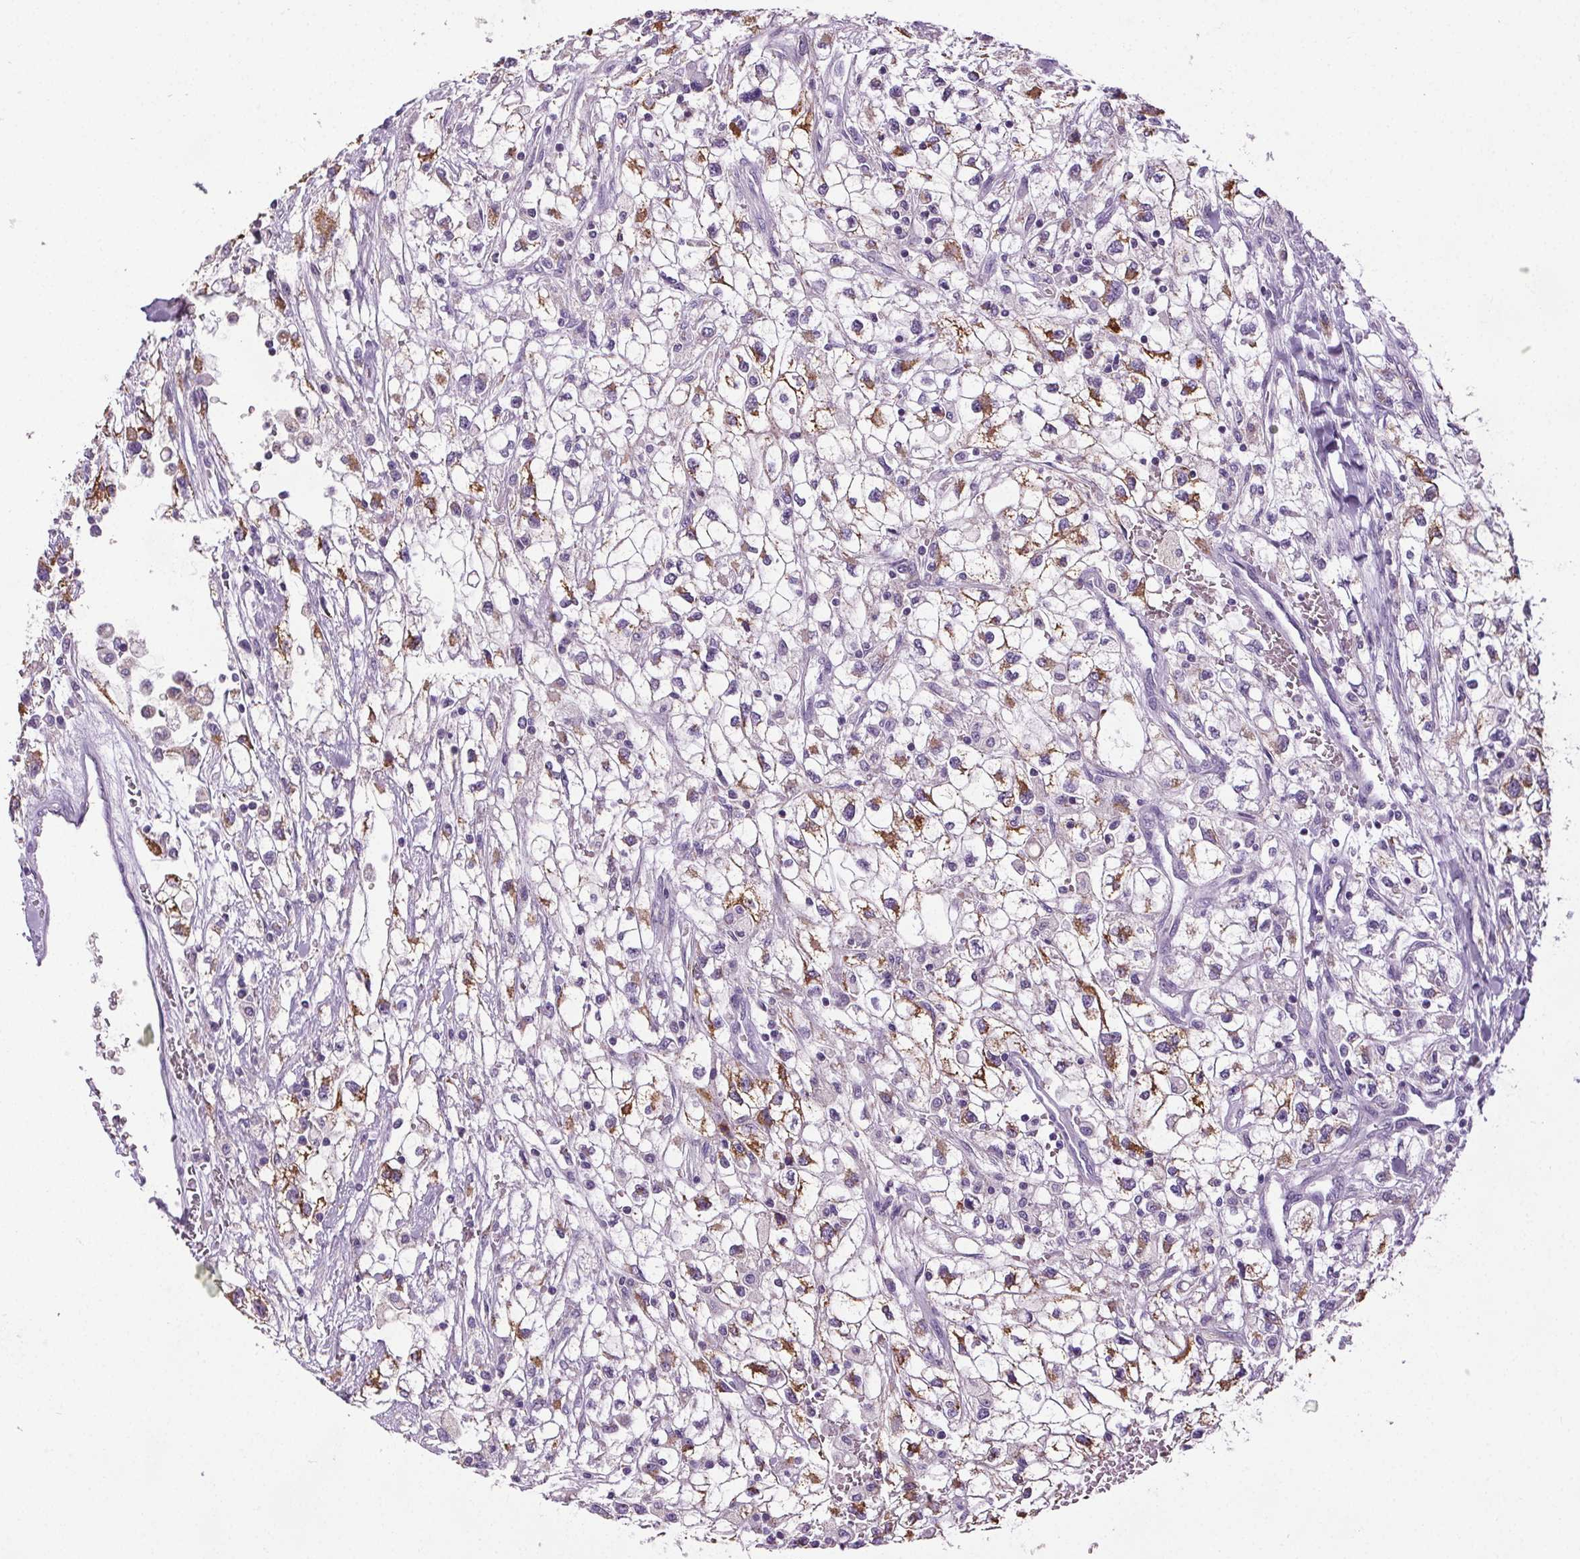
{"staining": {"intensity": "moderate", "quantity": "25%-75%", "location": "cytoplasmic/membranous"}, "tissue": "renal cancer", "cell_type": "Tumor cells", "image_type": "cancer", "snomed": [{"axis": "morphology", "description": "Adenocarcinoma, NOS"}, {"axis": "topography", "description": "Kidney"}], "caption": "Protein staining of renal adenocarcinoma tissue displays moderate cytoplasmic/membranous staining in approximately 25%-75% of tumor cells.", "gene": "GPIHBP1", "patient": {"sex": "male", "age": 59}}